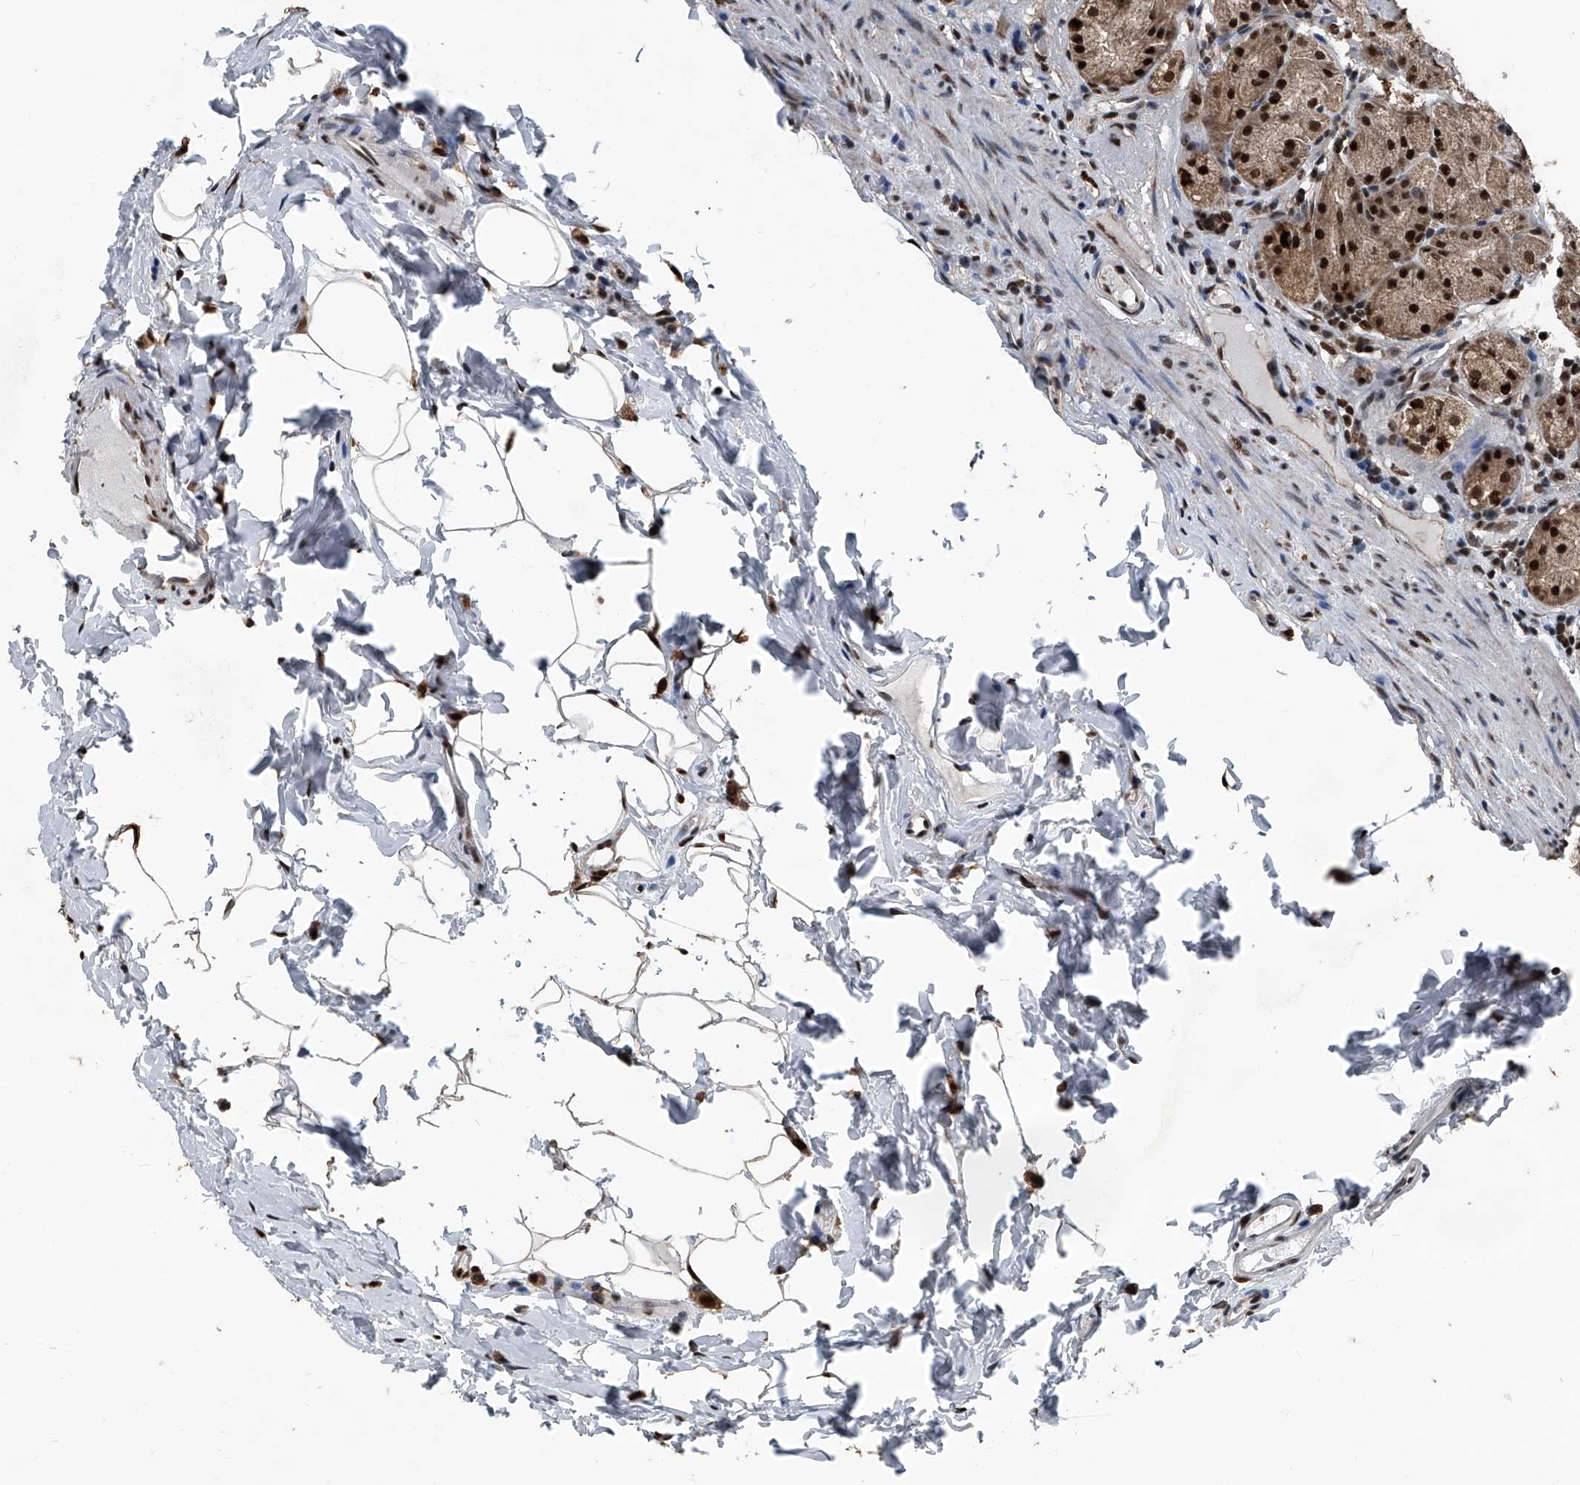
{"staining": {"intensity": "moderate", "quantity": ">75%", "location": "cytoplasmic/membranous,nuclear"}, "tissue": "stomach", "cell_type": "Glandular cells", "image_type": "normal", "snomed": [{"axis": "morphology", "description": "Normal tissue, NOS"}, {"axis": "topography", "description": "Stomach, upper"}], "caption": "Human stomach stained for a protein (brown) reveals moderate cytoplasmic/membranous,nuclear positive expression in about >75% of glandular cells.", "gene": "FKBP5", "patient": {"sex": "male", "age": 68}}